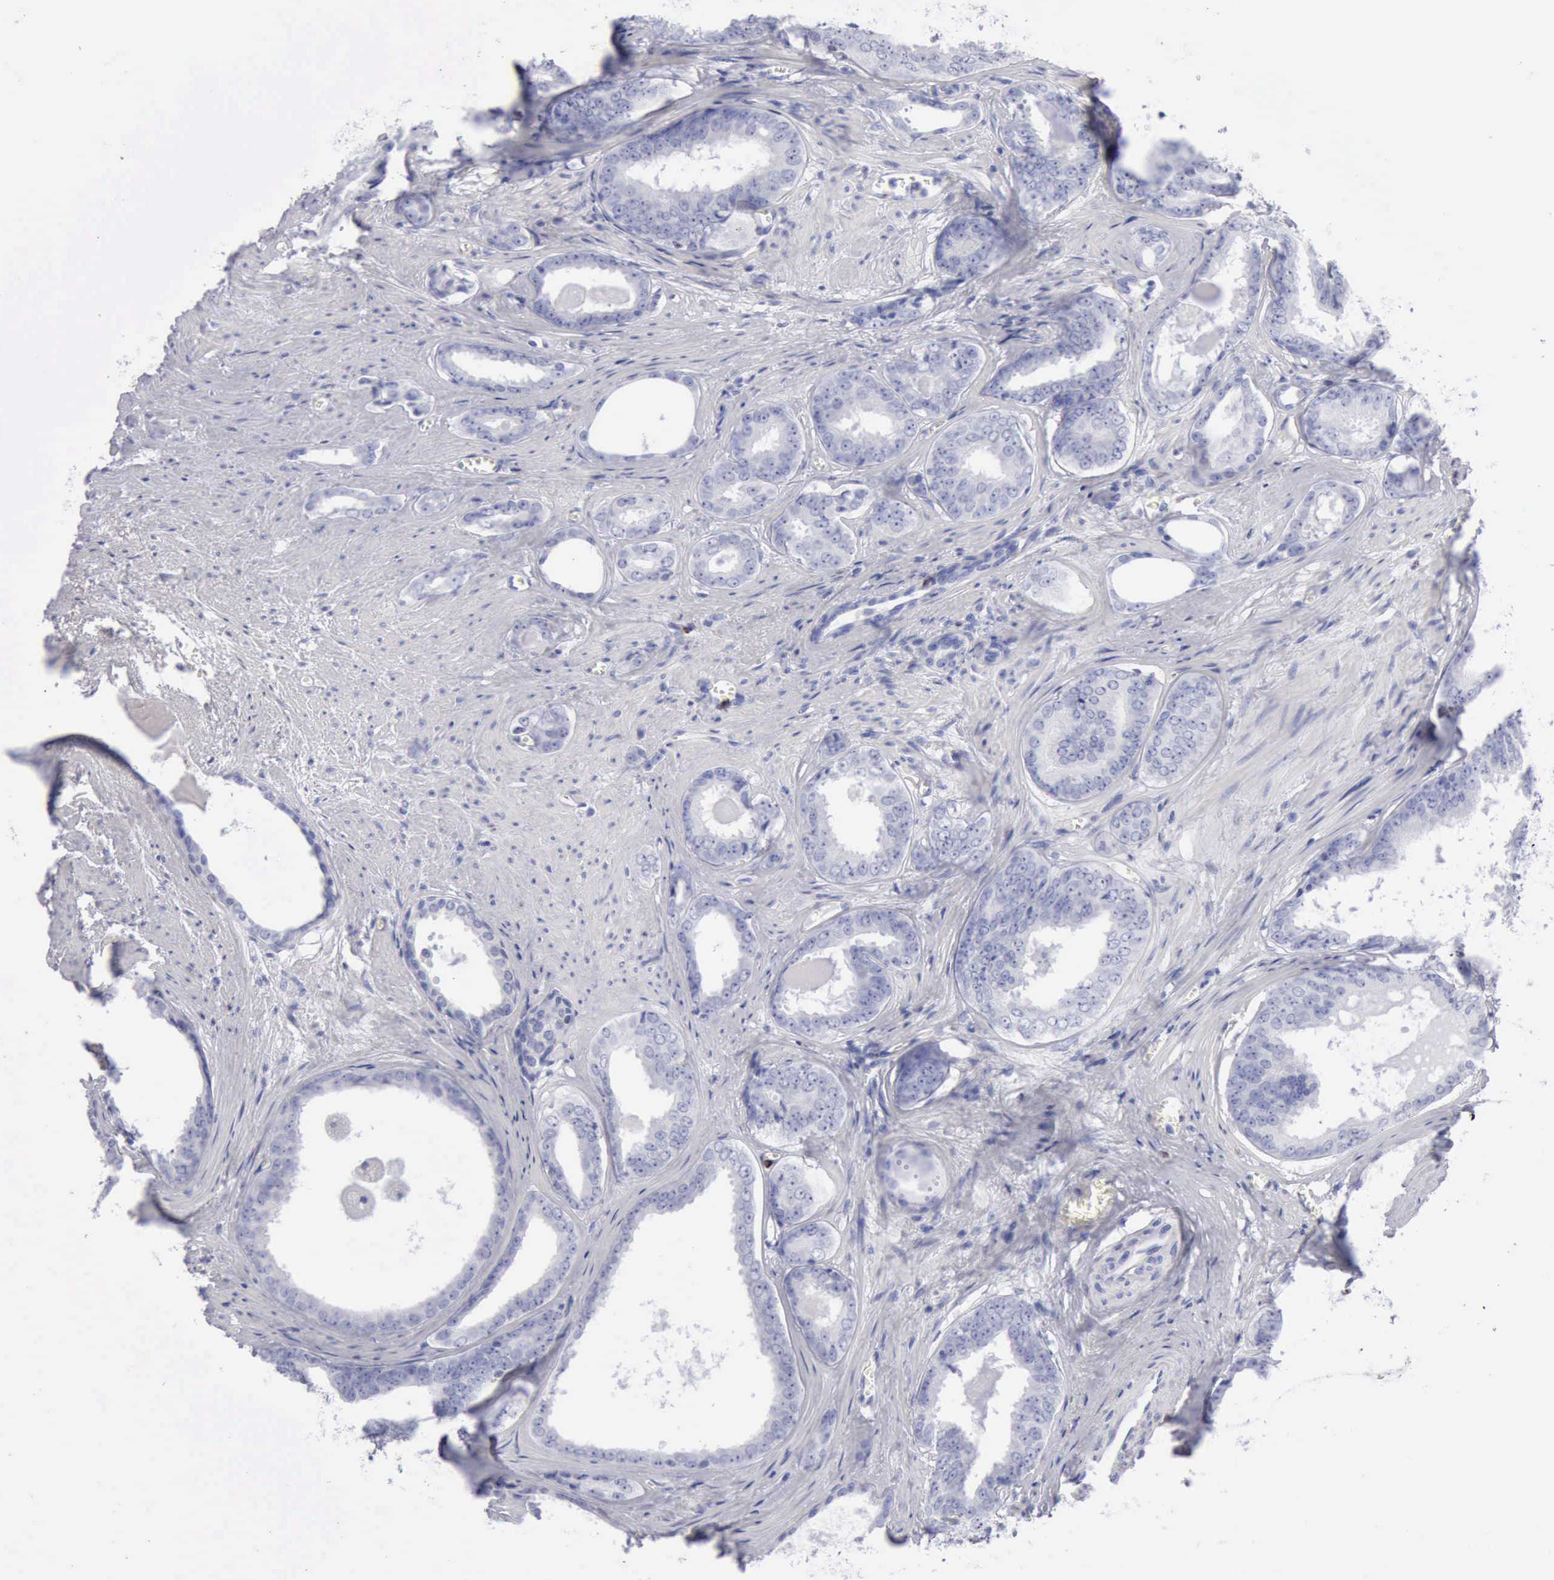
{"staining": {"intensity": "negative", "quantity": "none", "location": "none"}, "tissue": "prostate cancer", "cell_type": "Tumor cells", "image_type": "cancer", "snomed": [{"axis": "morphology", "description": "Adenocarcinoma, Medium grade"}, {"axis": "topography", "description": "Prostate"}], "caption": "Immunohistochemistry image of neoplastic tissue: prostate medium-grade adenocarcinoma stained with DAB (3,3'-diaminobenzidine) reveals no significant protein staining in tumor cells. (DAB immunohistochemistry, high magnification).", "gene": "GZMB", "patient": {"sex": "male", "age": 79}}